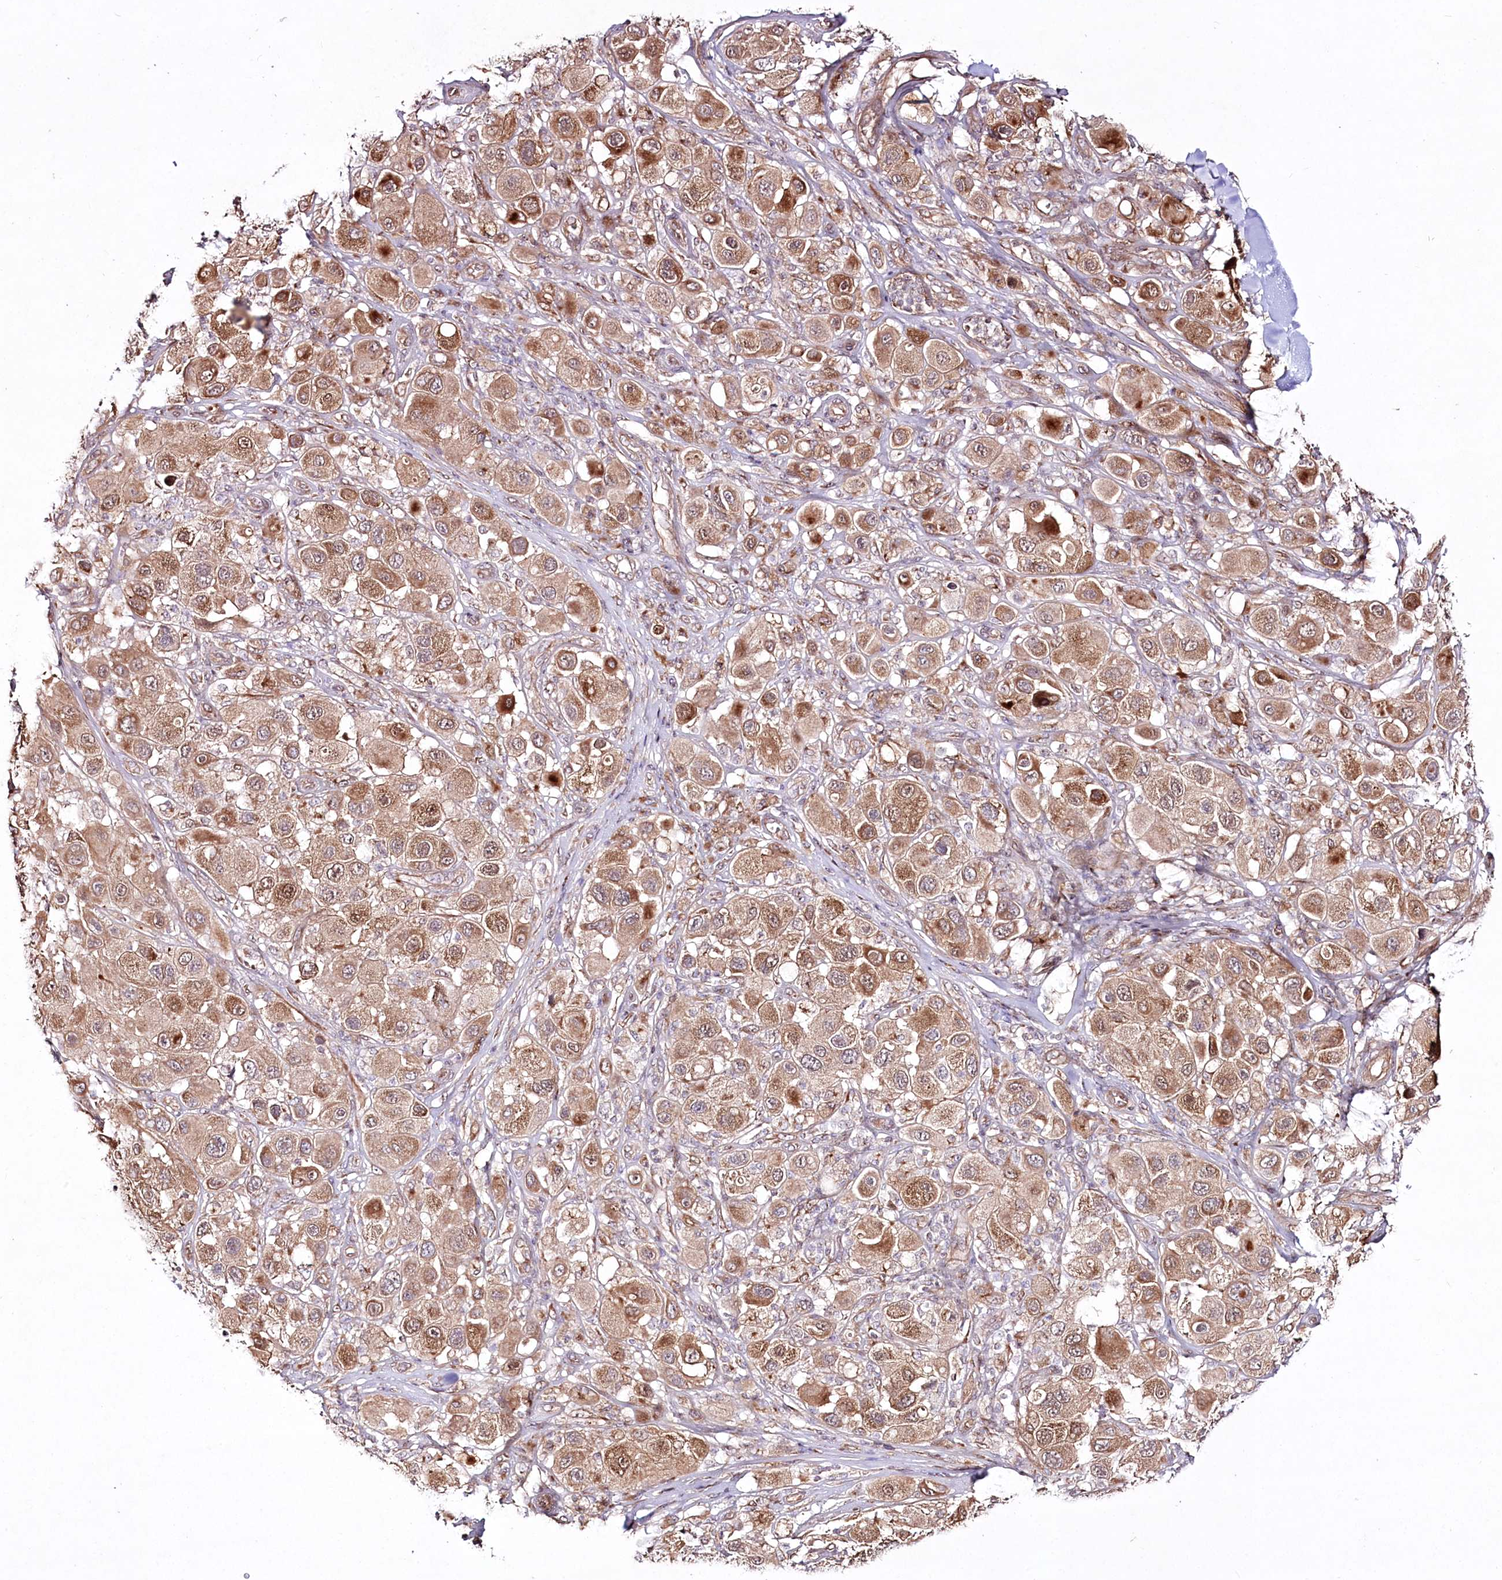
{"staining": {"intensity": "moderate", "quantity": ">75%", "location": "cytoplasmic/membranous"}, "tissue": "melanoma", "cell_type": "Tumor cells", "image_type": "cancer", "snomed": [{"axis": "morphology", "description": "Malignant melanoma, Metastatic site"}, {"axis": "topography", "description": "Skin"}], "caption": "A brown stain highlights moderate cytoplasmic/membranous expression of a protein in melanoma tumor cells. Using DAB (brown) and hematoxylin (blue) stains, captured at high magnification using brightfield microscopy.", "gene": "REXO2", "patient": {"sex": "male", "age": 41}}